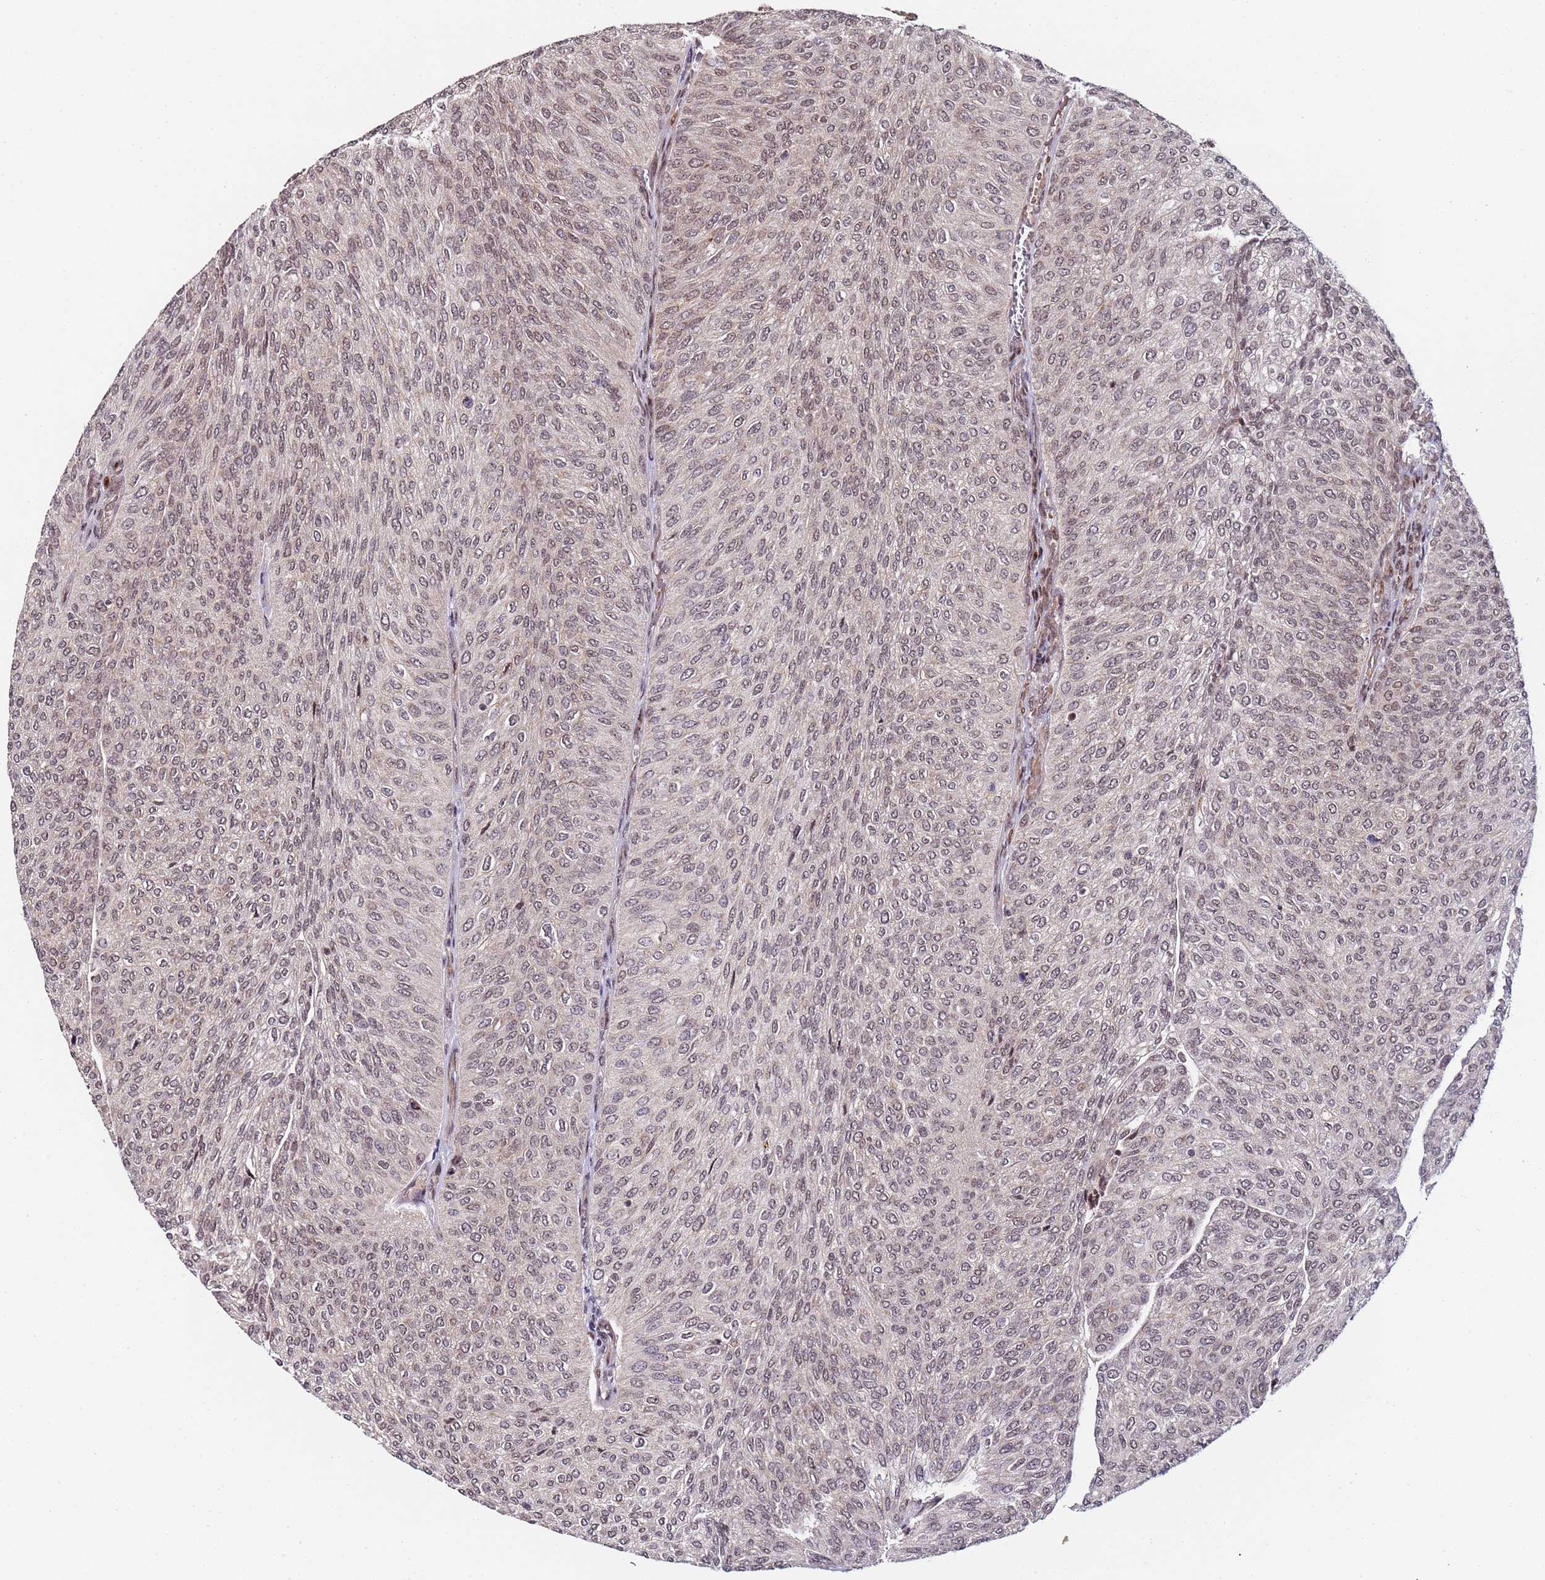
{"staining": {"intensity": "moderate", "quantity": ">75%", "location": "nuclear"}, "tissue": "urothelial cancer", "cell_type": "Tumor cells", "image_type": "cancer", "snomed": [{"axis": "morphology", "description": "Urothelial carcinoma, High grade"}, {"axis": "topography", "description": "Urinary bladder"}], "caption": "Human urothelial cancer stained with a brown dye shows moderate nuclear positive positivity in about >75% of tumor cells.", "gene": "PPM1H", "patient": {"sex": "female", "age": 79}}